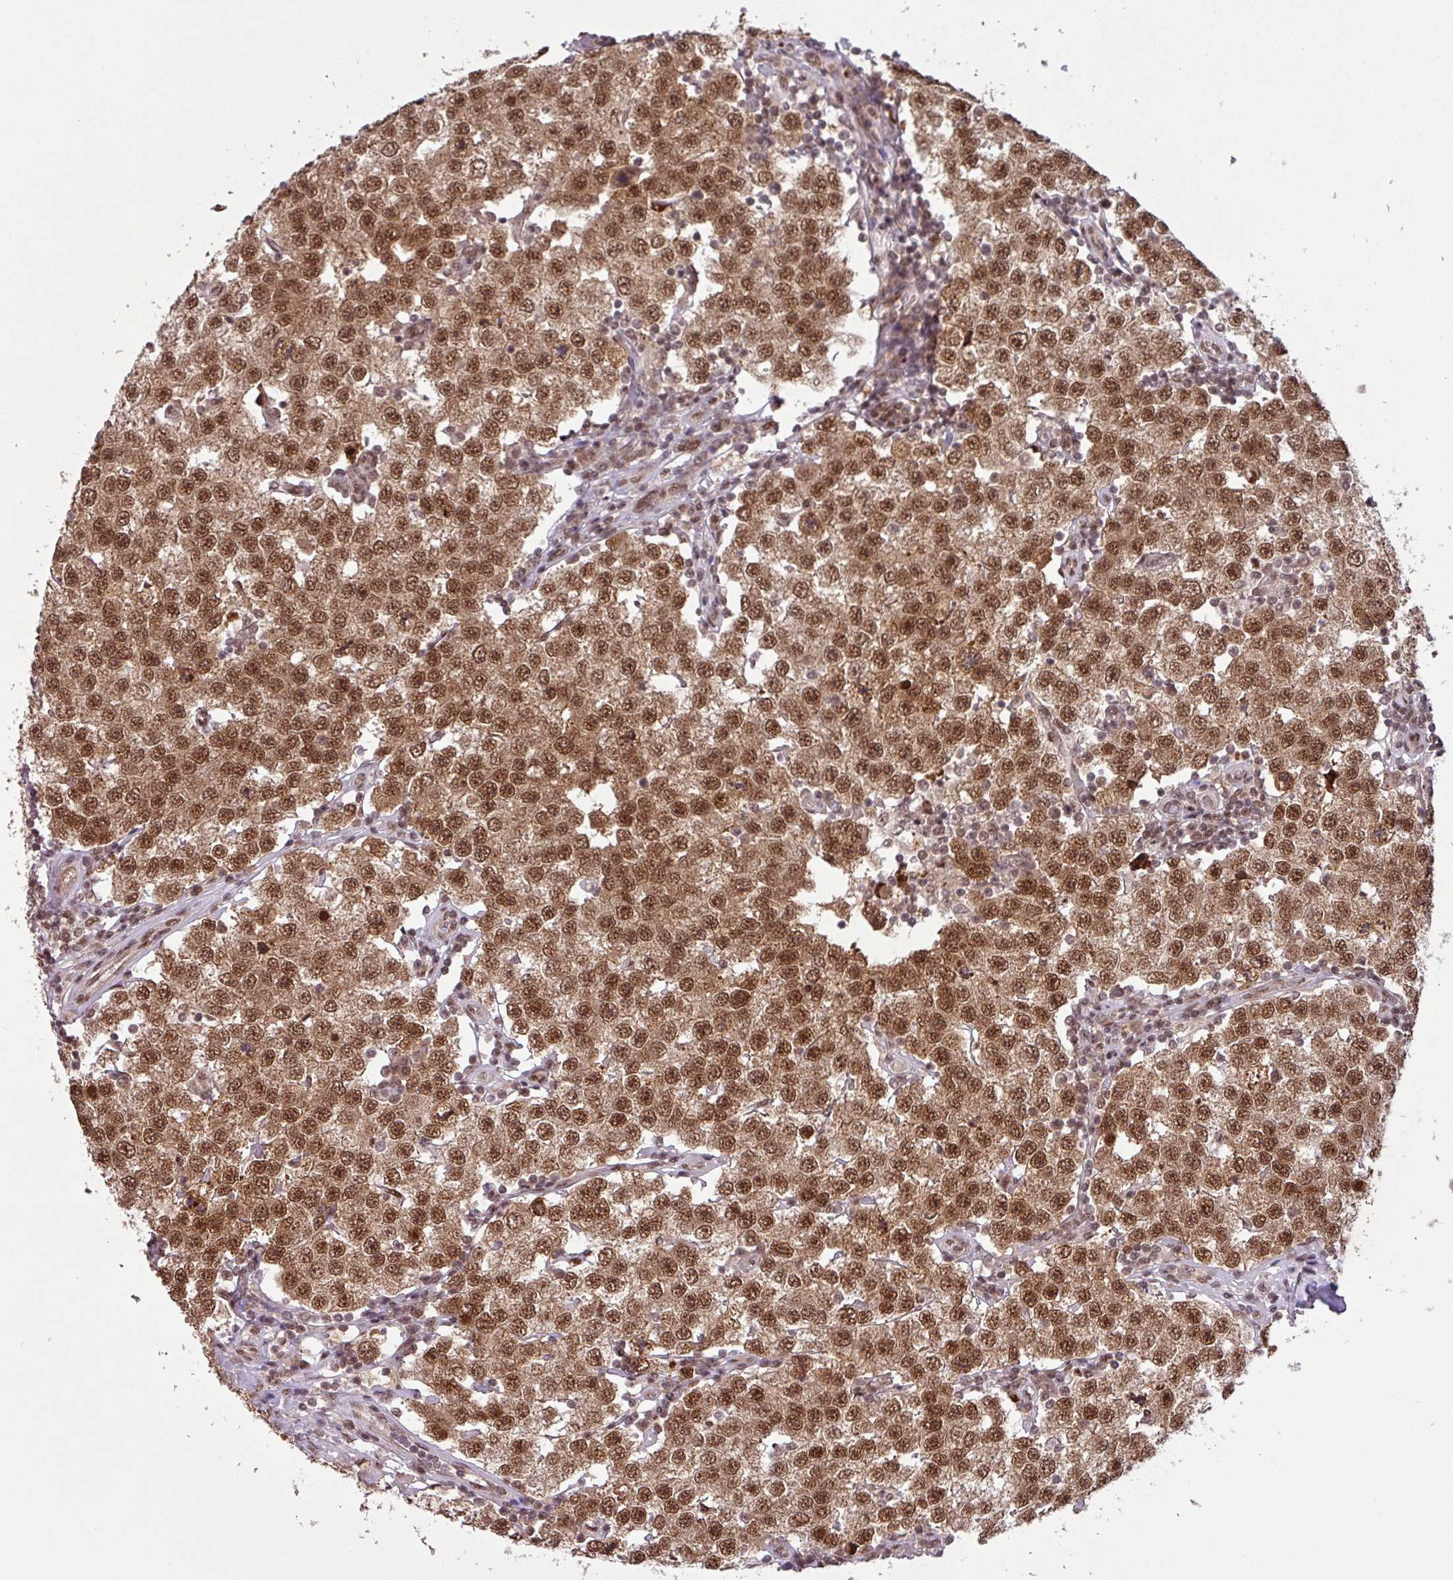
{"staining": {"intensity": "strong", "quantity": ">75%", "location": "nuclear"}, "tissue": "testis cancer", "cell_type": "Tumor cells", "image_type": "cancer", "snomed": [{"axis": "morphology", "description": "Seminoma, NOS"}, {"axis": "topography", "description": "Testis"}], "caption": "Brown immunohistochemical staining in human testis cancer (seminoma) reveals strong nuclear expression in about >75% of tumor cells.", "gene": "SRSF2", "patient": {"sex": "male", "age": 34}}